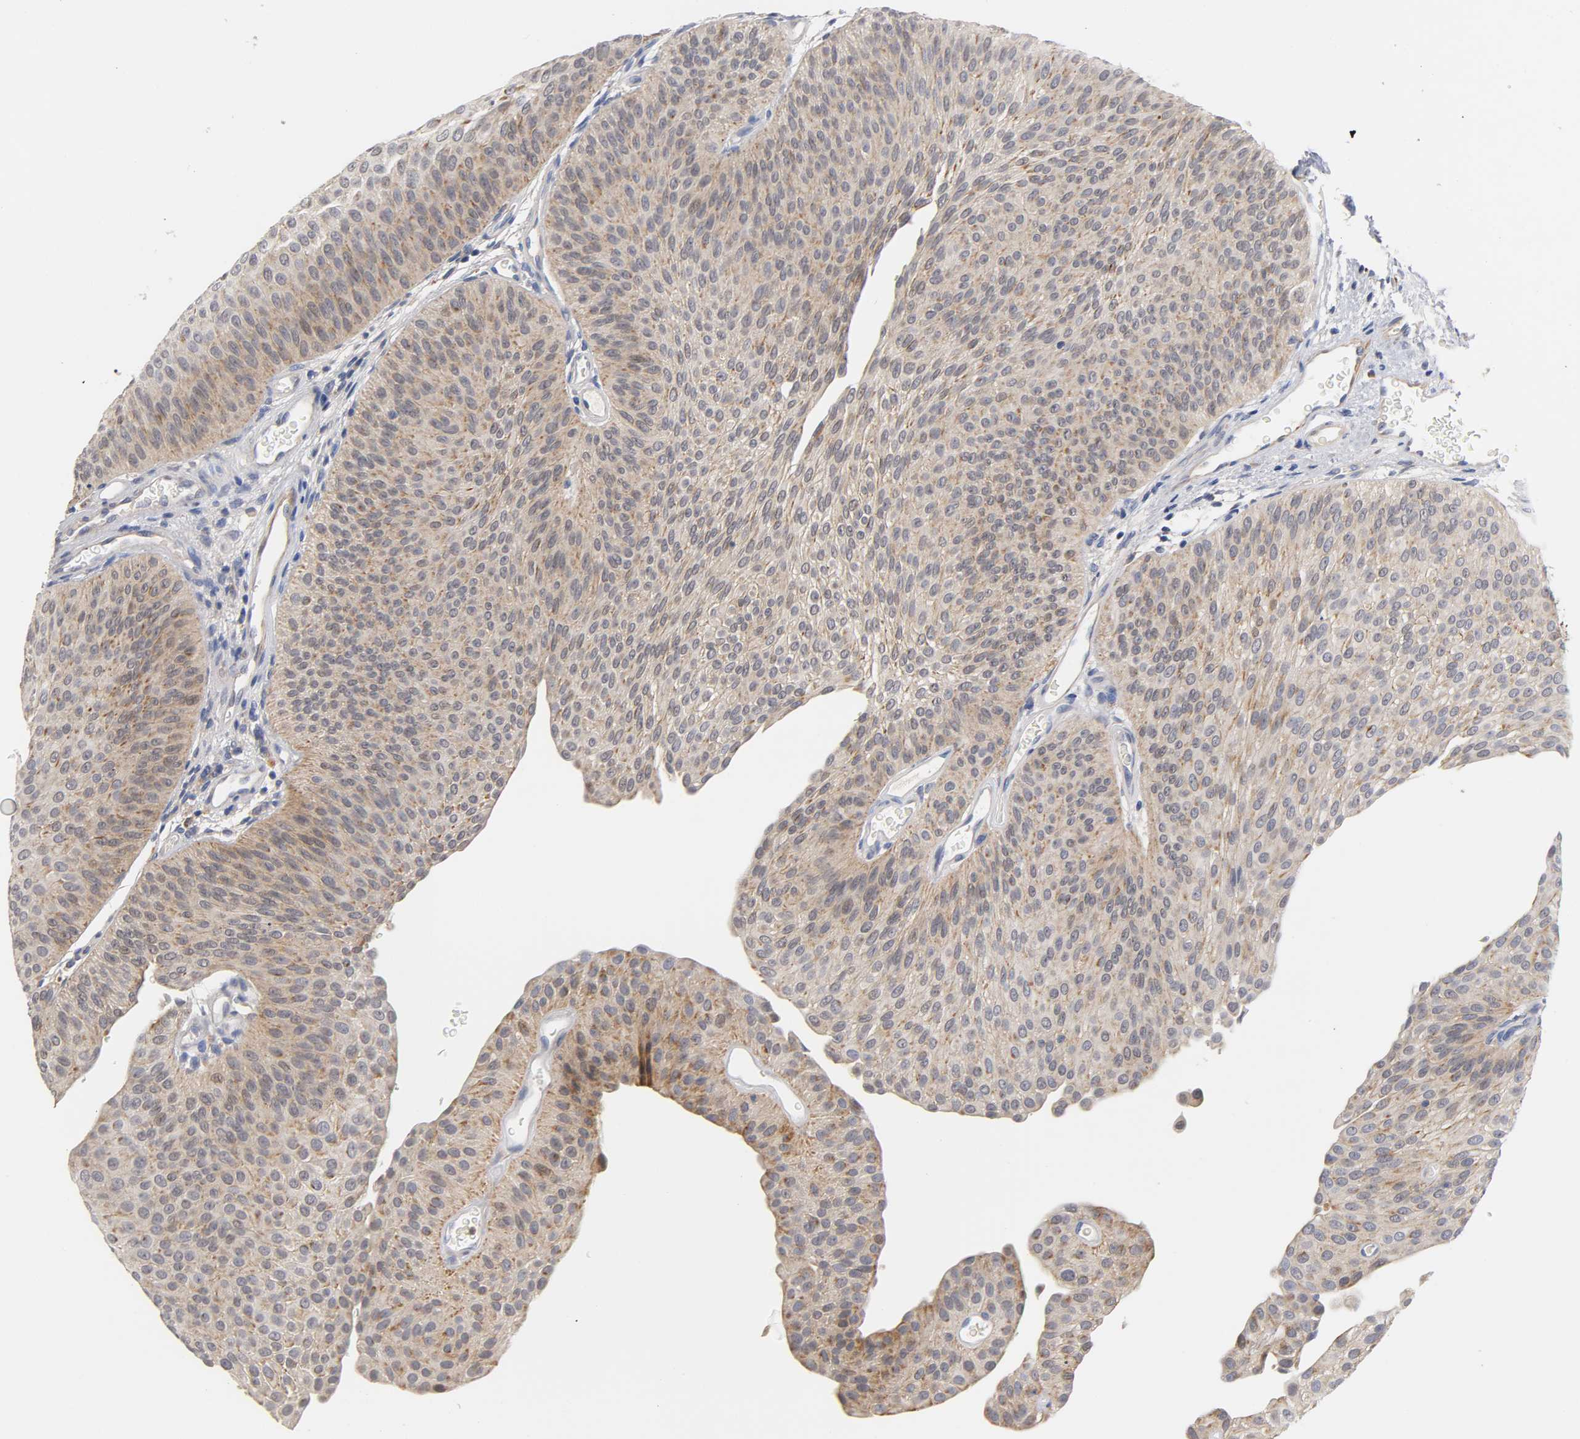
{"staining": {"intensity": "weak", "quantity": ">75%", "location": "cytoplasmic/membranous"}, "tissue": "urothelial cancer", "cell_type": "Tumor cells", "image_type": "cancer", "snomed": [{"axis": "morphology", "description": "Urothelial carcinoma, Low grade"}, {"axis": "topography", "description": "Urinary bladder"}], "caption": "Immunohistochemistry of urothelial carcinoma (low-grade) exhibits low levels of weak cytoplasmic/membranous staining in about >75% of tumor cells.", "gene": "SEMA5A", "patient": {"sex": "female", "age": 60}}